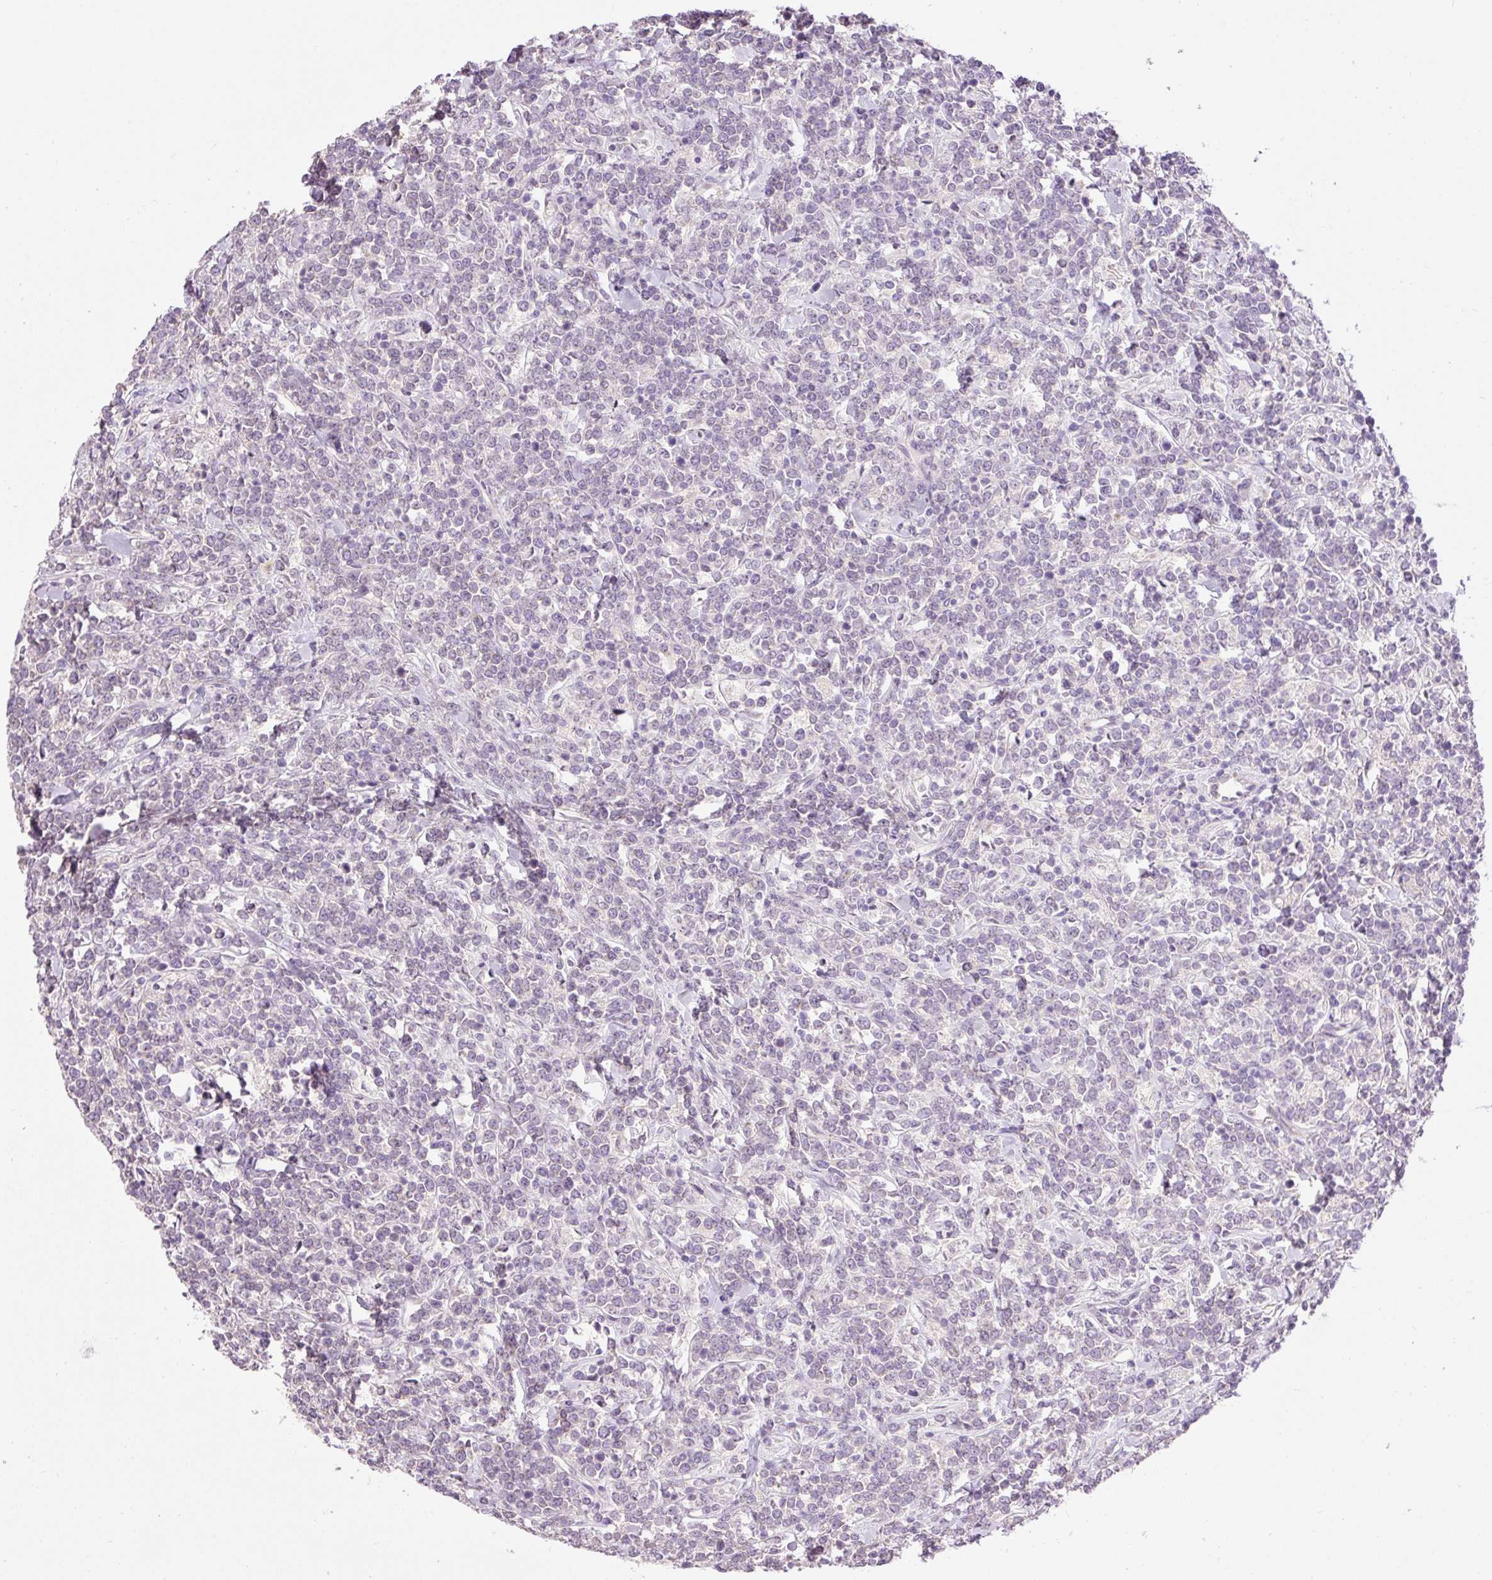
{"staining": {"intensity": "negative", "quantity": "none", "location": "none"}, "tissue": "lymphoma", "cell_type": "Tumor cells", "image_type": "cancer", "snomed": [{"axis": "morphology", "description": "Malignant lymphoma, non-Hodgkin's type, High grade"}, {"axis": "topography", "description": "Small intestine"}, {"axis": "topography", "description": "Colon"}], "caption": "IHC micrograph of human high-grade malignant lymphoma, non-Hodgkin's type stained for a protein (brown), which reveals no staining in tumor cells.", "gene": "PNPLA5", "patient": {"sex": "male", "age": 8}}